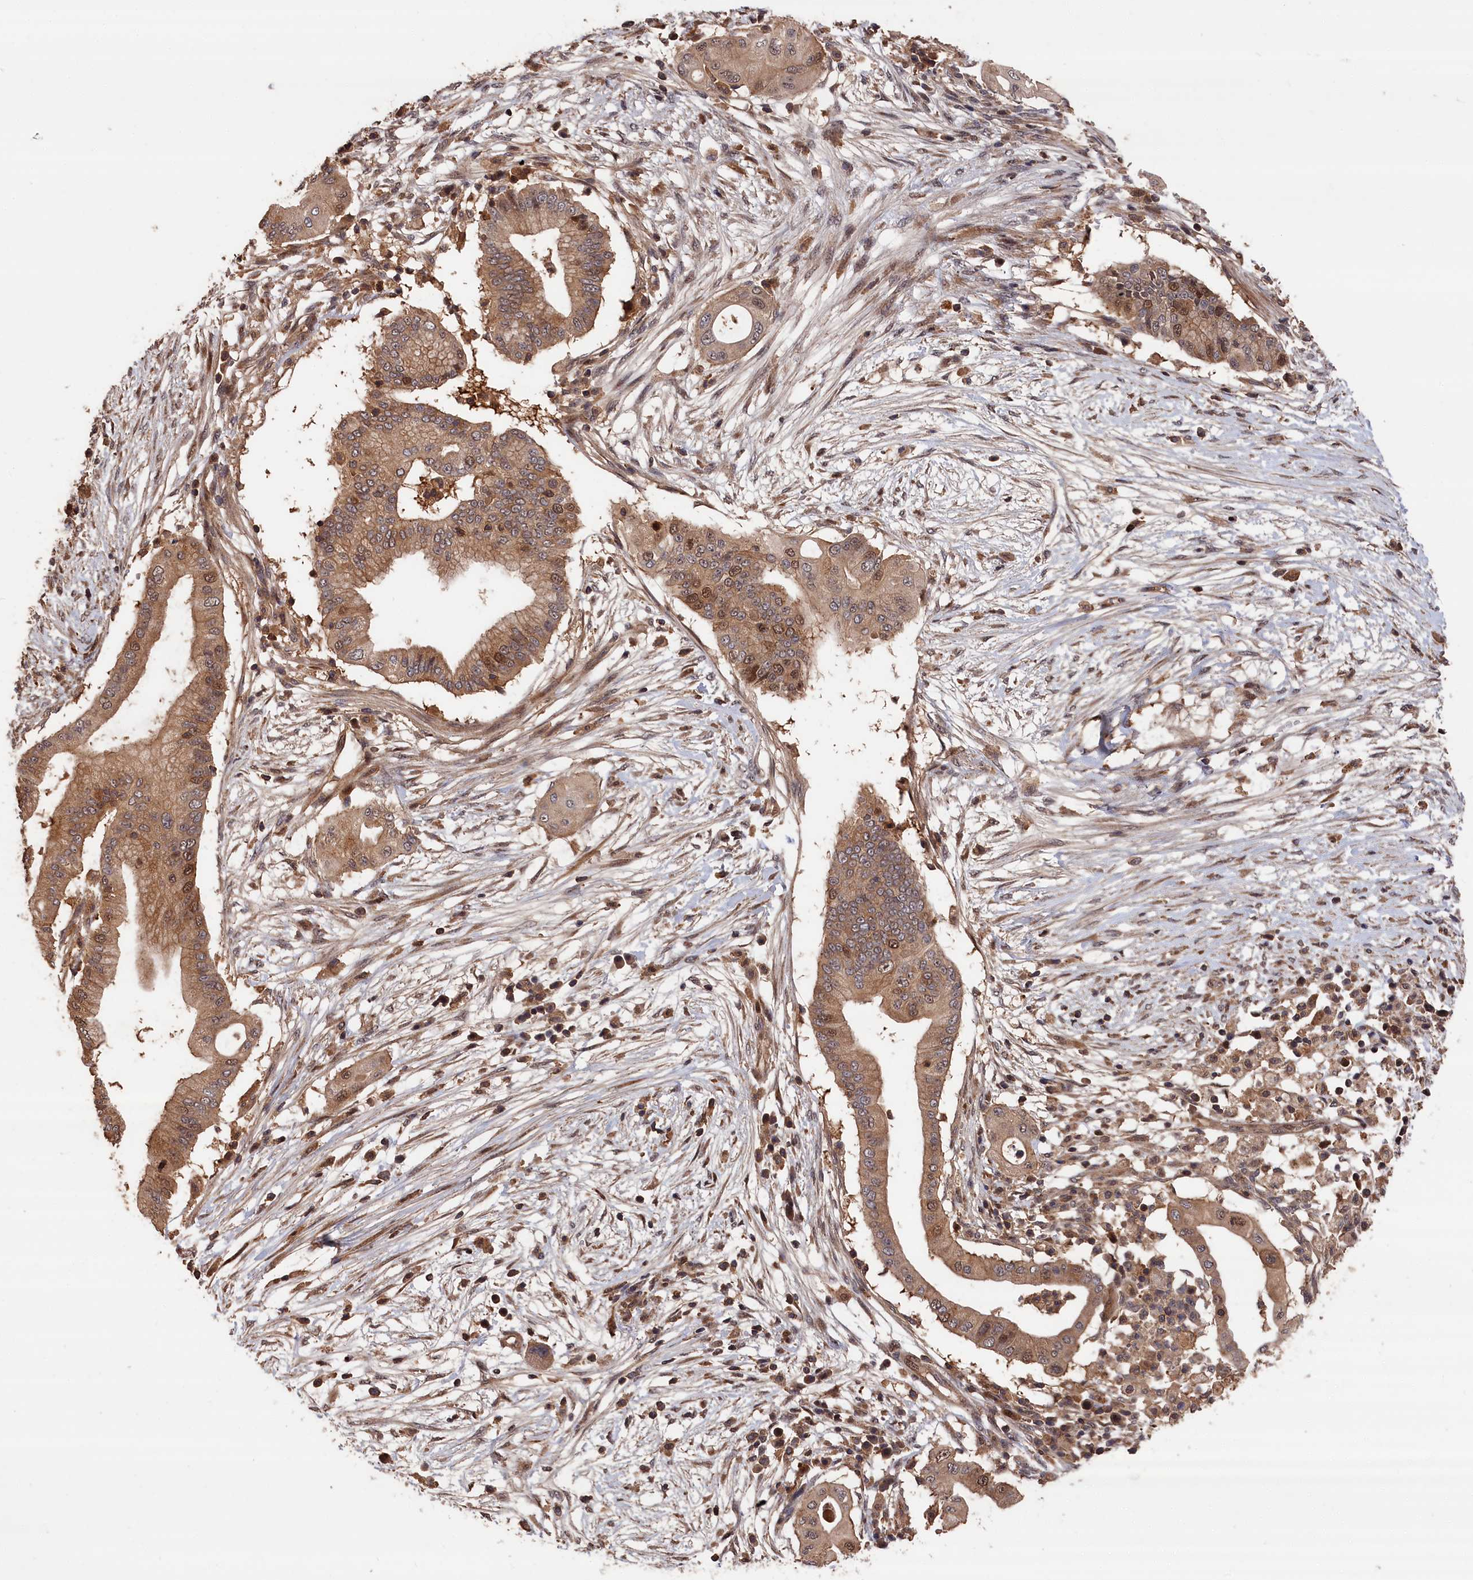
{"staining": {"intensity": "moderate", "quantity": ">75%", "location": "cytoplasmic/membranous,nuclear"}, "tissue": "pancreatic cancer", "cell_type": "Tumor cells", "image_type": "cancer", "snomed": [{"axis": "morphology", "description": "Adenocarcinoma, NOS"}, {"axis": "topography", "description": "Pancreas"}], "caption": "The photomicrograph exhibits staining of pancreatic cancer (adenocarcinoma), revealing moderate cytoplasmic/membranous and nuclear protein staining (brown color) within tumor cells. The protein of interest is stained brown, and the nuclei are stained in blue (DAB (3,3'-diaminobenzidine) IHC with brightfield microscopy, high magnification).", "gene": "RMI2", "patient": {"sex": "male", "age": 68}}